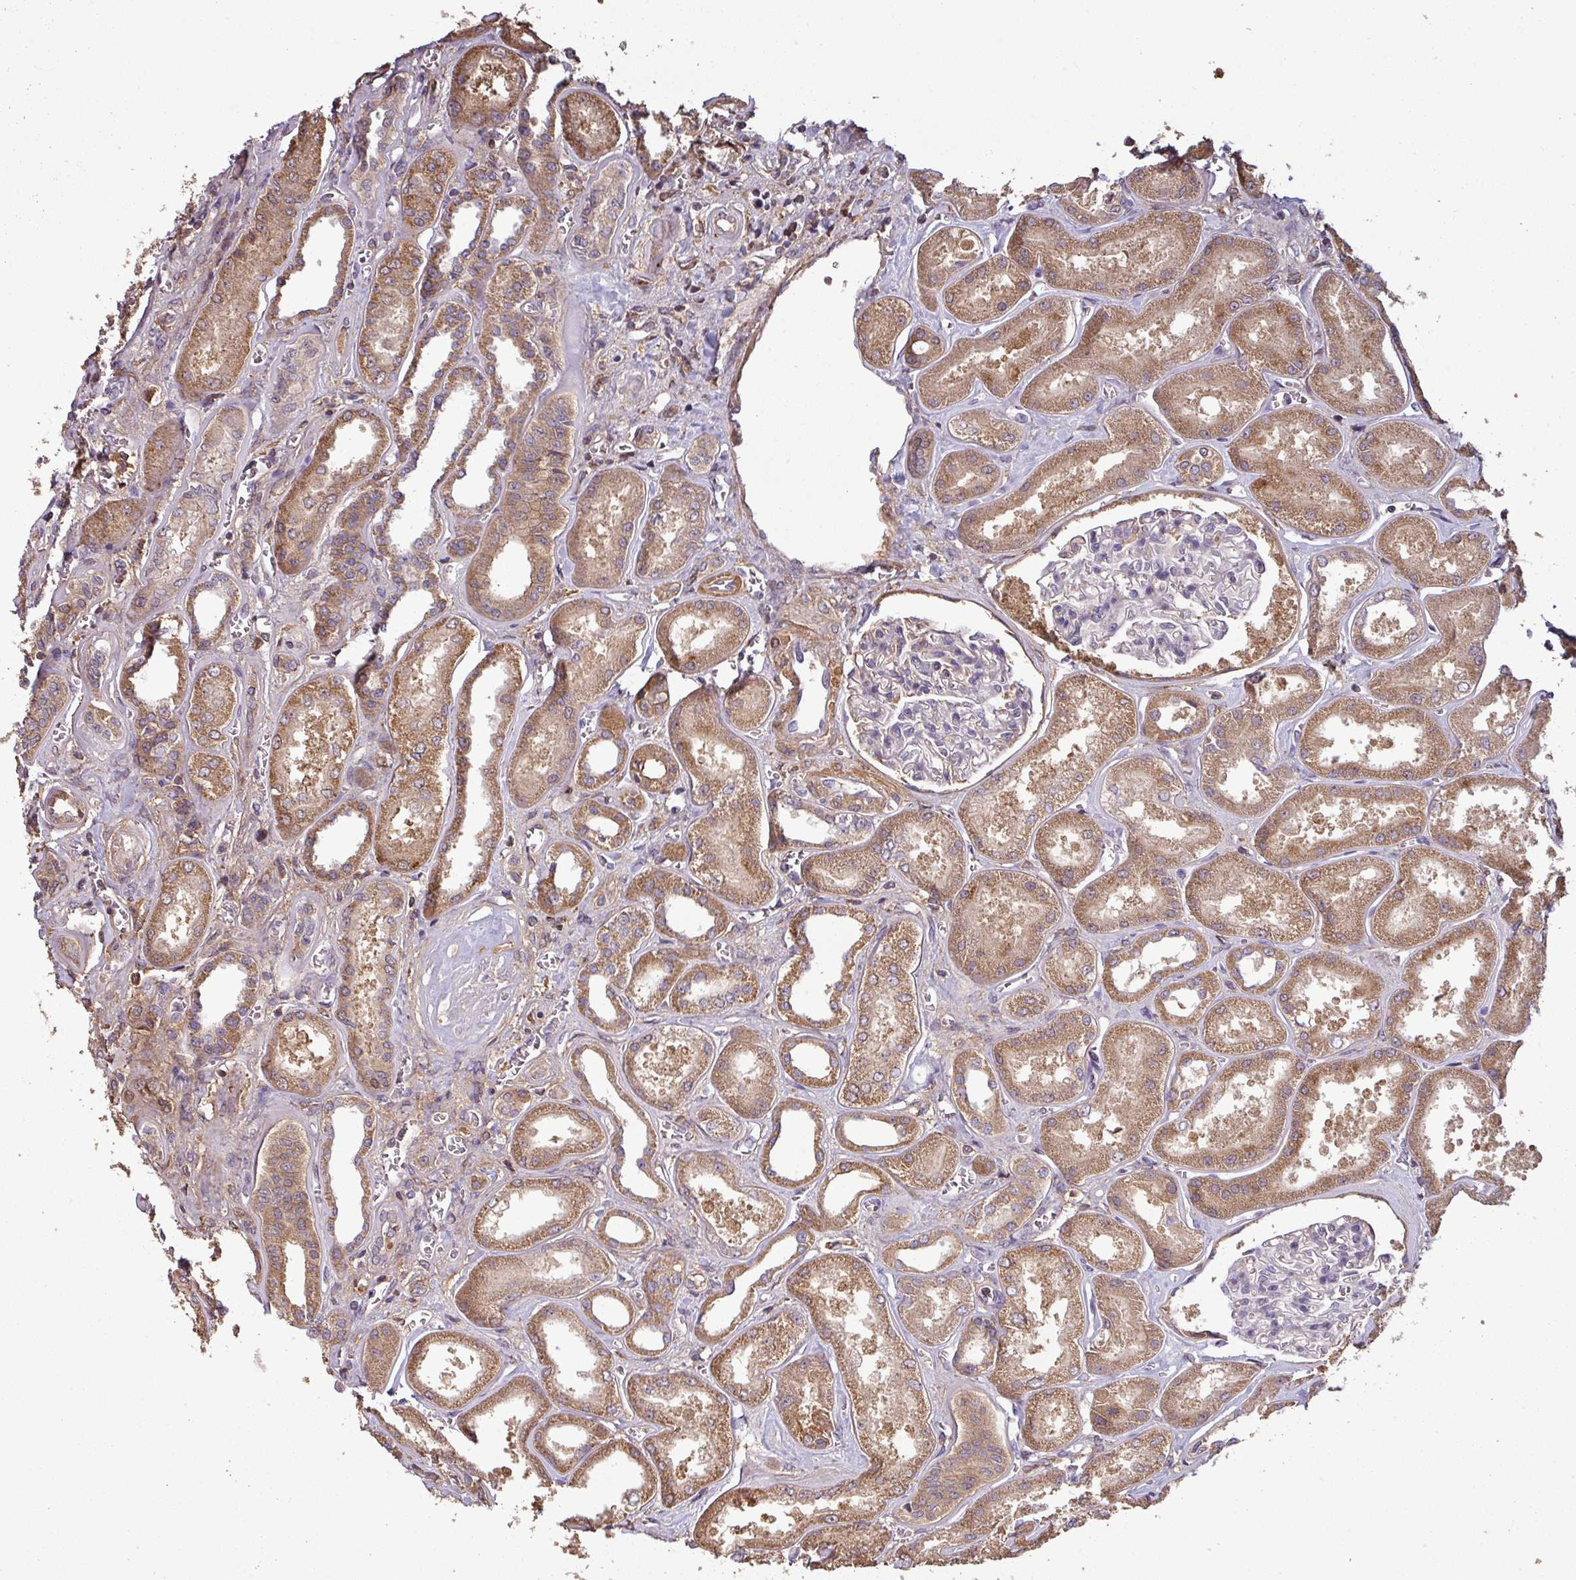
{"staining": {"intensity": "negative", "quantity": "none", "location": "none"}, "tissue": "kidney", "cell_type": "Cells in glomeruli", "image_type": "normal", "snomed": [{"axis": "morphology", "description": "Normal tissue, NOS"}, {"axis": "morphology", "description": "Adenocarcinoma, NOS"}, {"axis": "topography", "description": "Kidney"}], "caption": "This is a photomicrograph of immunohistochemistry (IHC) staining of benign kidney, which shows no staining in cells in glomeruli. Nuclei are stained in blue.", "gene": "ISLR", "patient": {"sex": "female", "age": 68}}